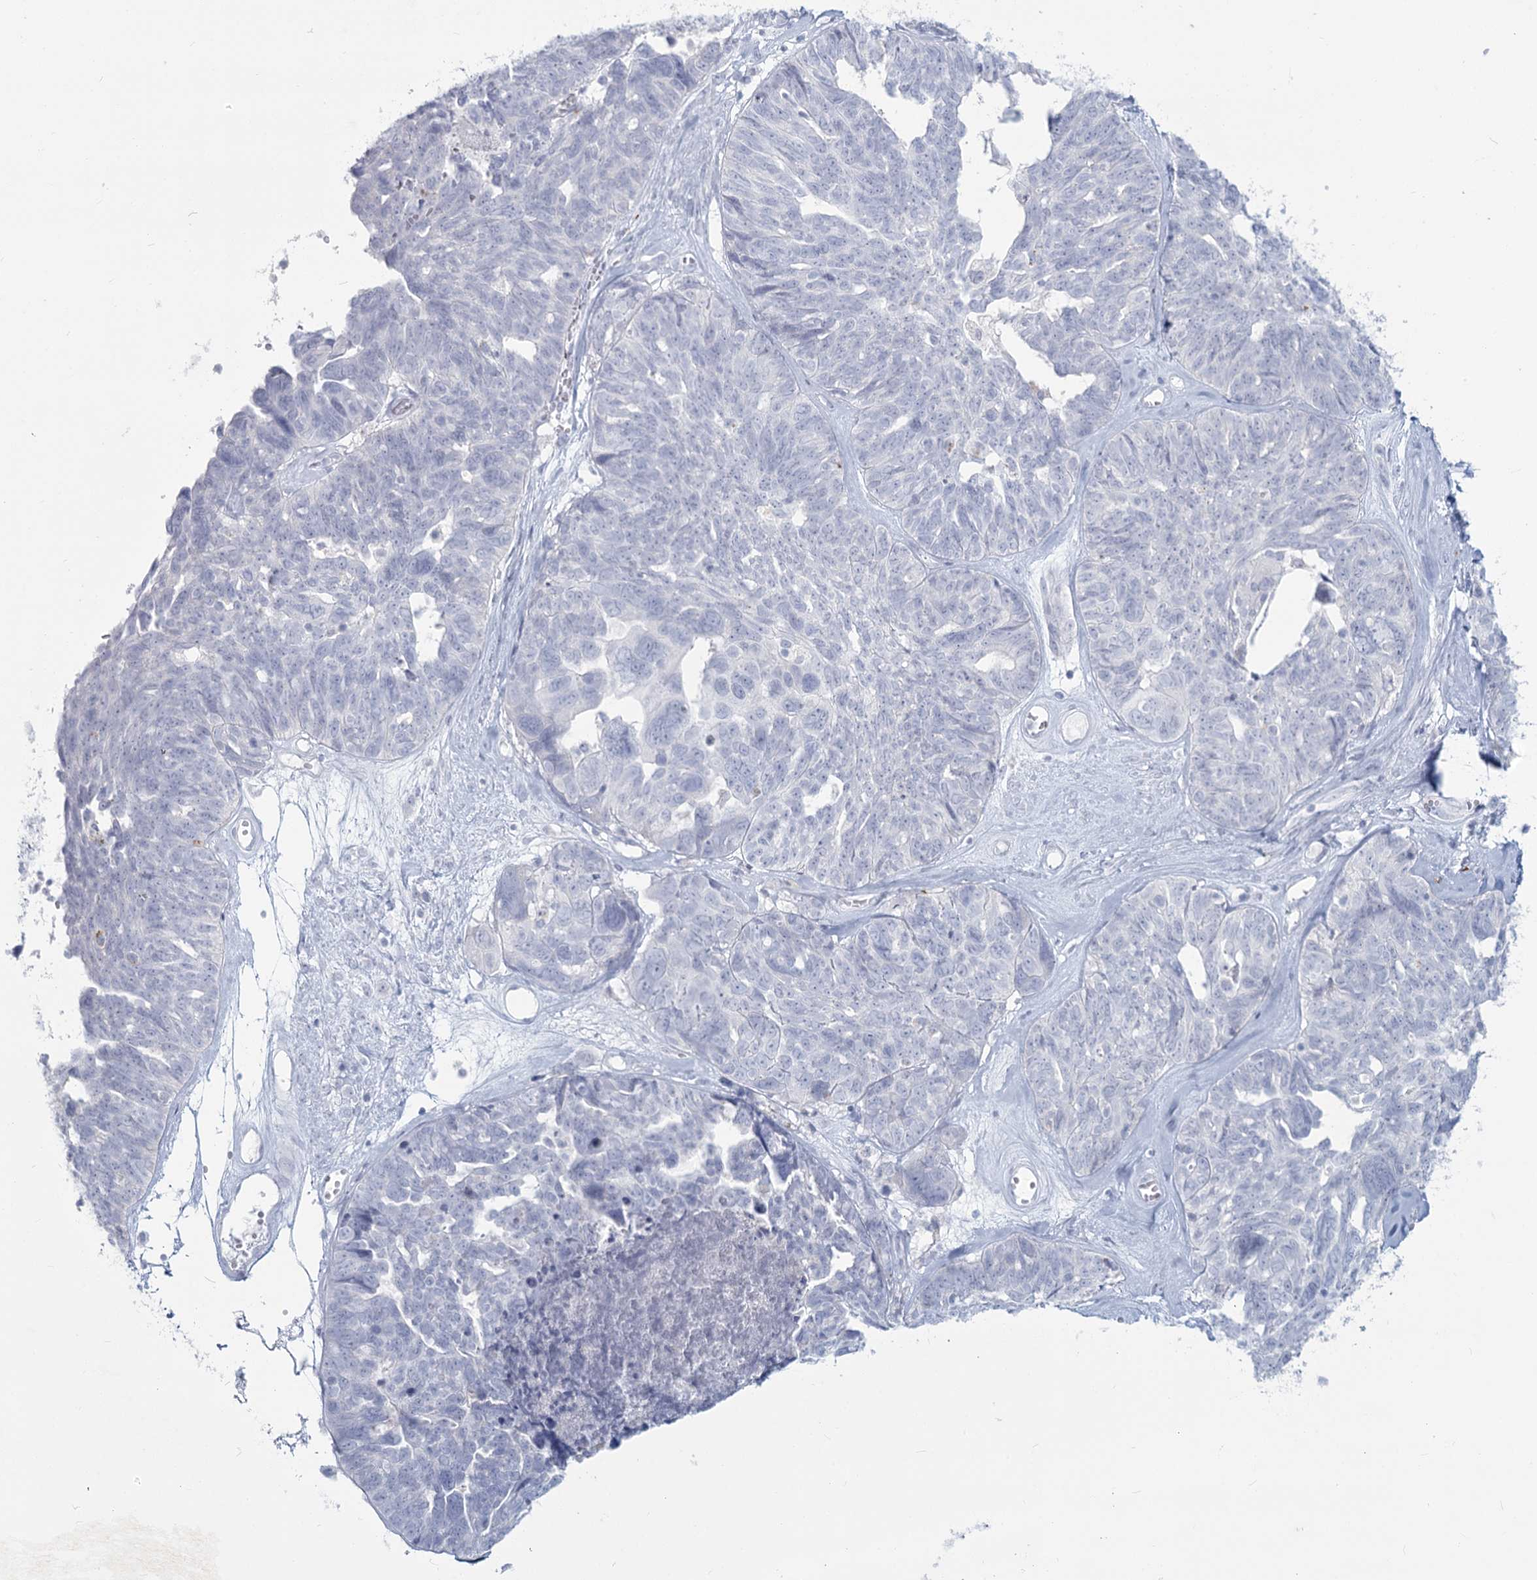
{"staining": {"intensity": "negative", "quantity": "none", "location": "none"}, "tissue": "ovarian cancer", "cell_type": "Tumor cells", "image_type": "cancer", "snomed": [{"axis": "morphology", "description": "Cystadenocarcinoma, serous, NOS"}, {"axis": "topography", "description": "Ovary"}], "caption": "Tumor cells show no significant expression in serous cystadenocarcinoma (ovarian).", "gene": "SLC6A19", "patient": {"sex": "female", "age": 79}}